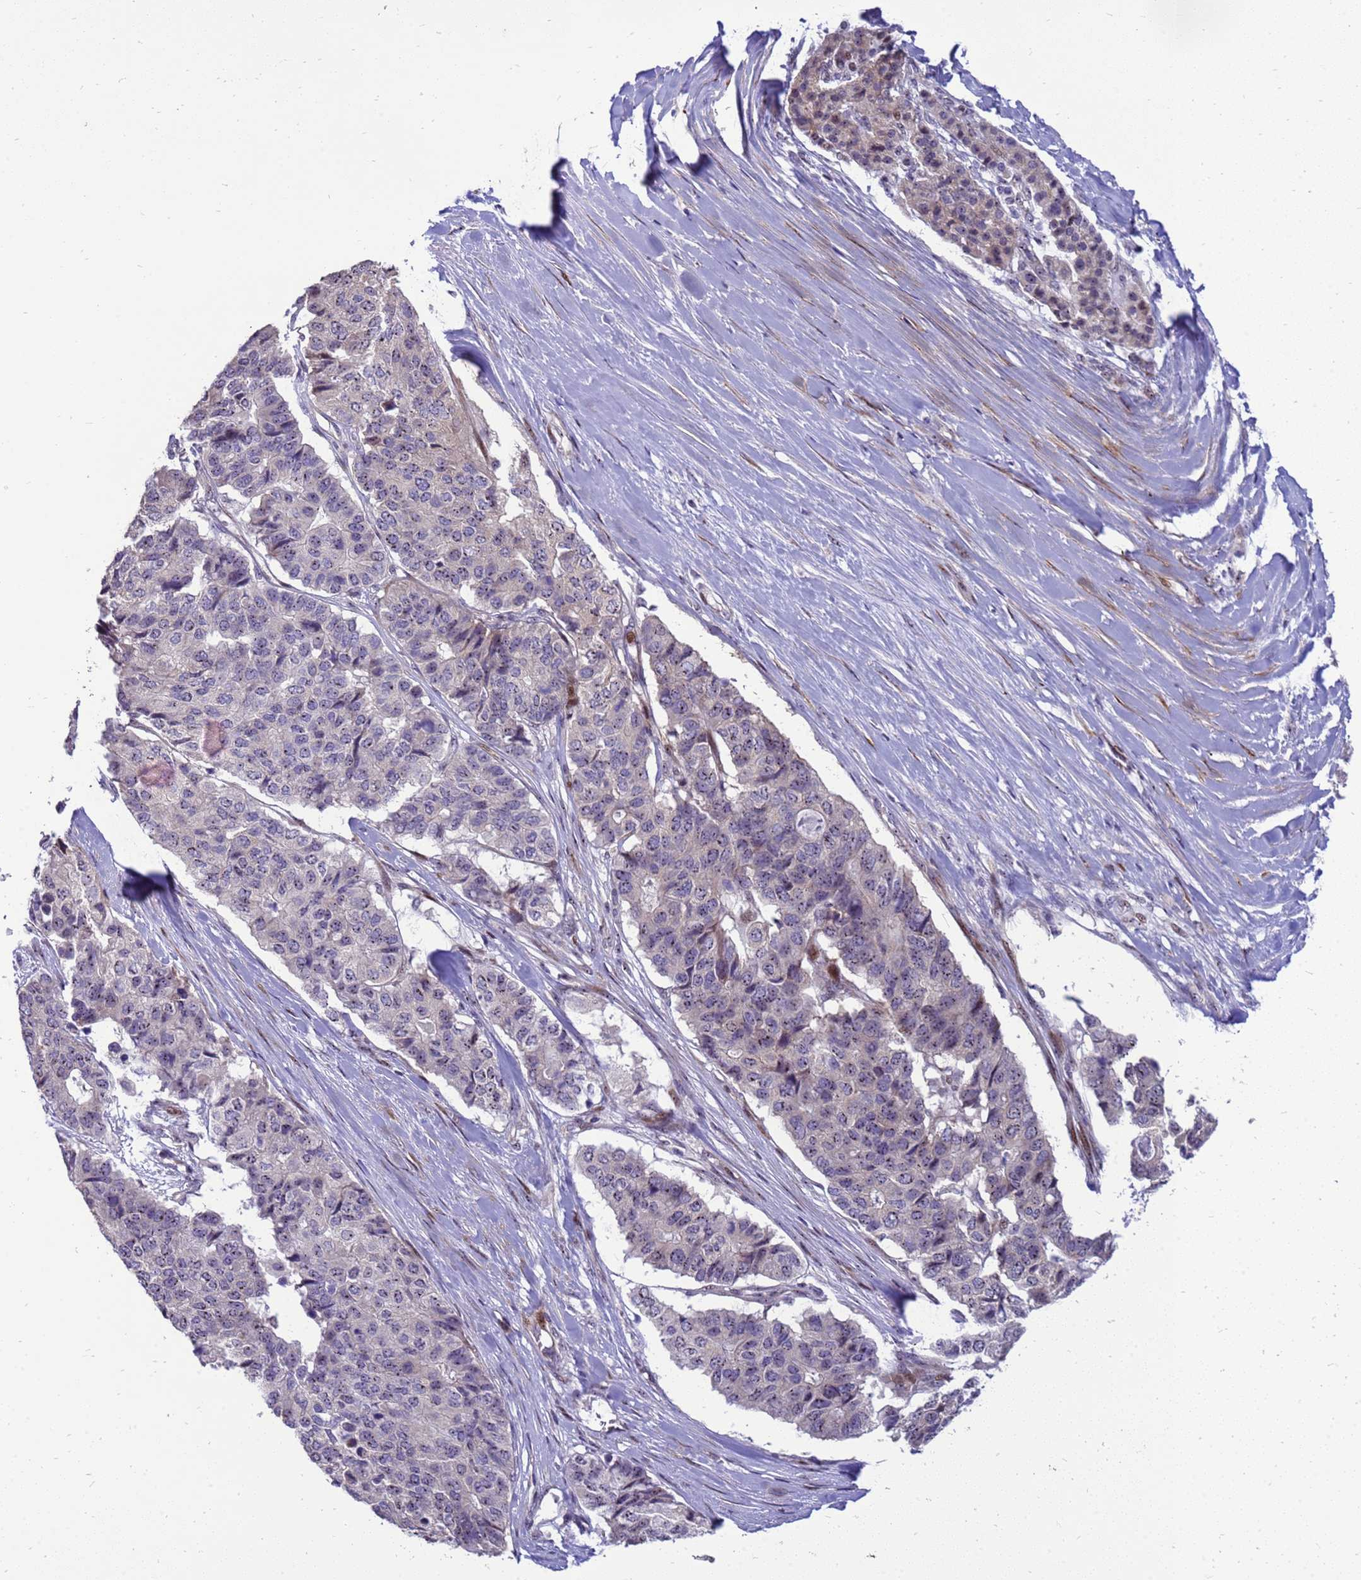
{"staining": {"intensity": "negative", "quantity": "none", "location": "none"}, "tissue": "pancreatic cancer", "cell_type": "Tumor cells", "image_type": "cancer", "snomed": [{"axis": "morphology", "description": "Adenocarcinoma, NOS"}, {"axis": "topography", "description": "Pancreas"}], "caption": "The photomicrograph displays no staining of tumor cells in pancreatic cancer (adenocarcinoma).", "gene": "RSPO1", "patient": {"sex": "male", "age": 50}}